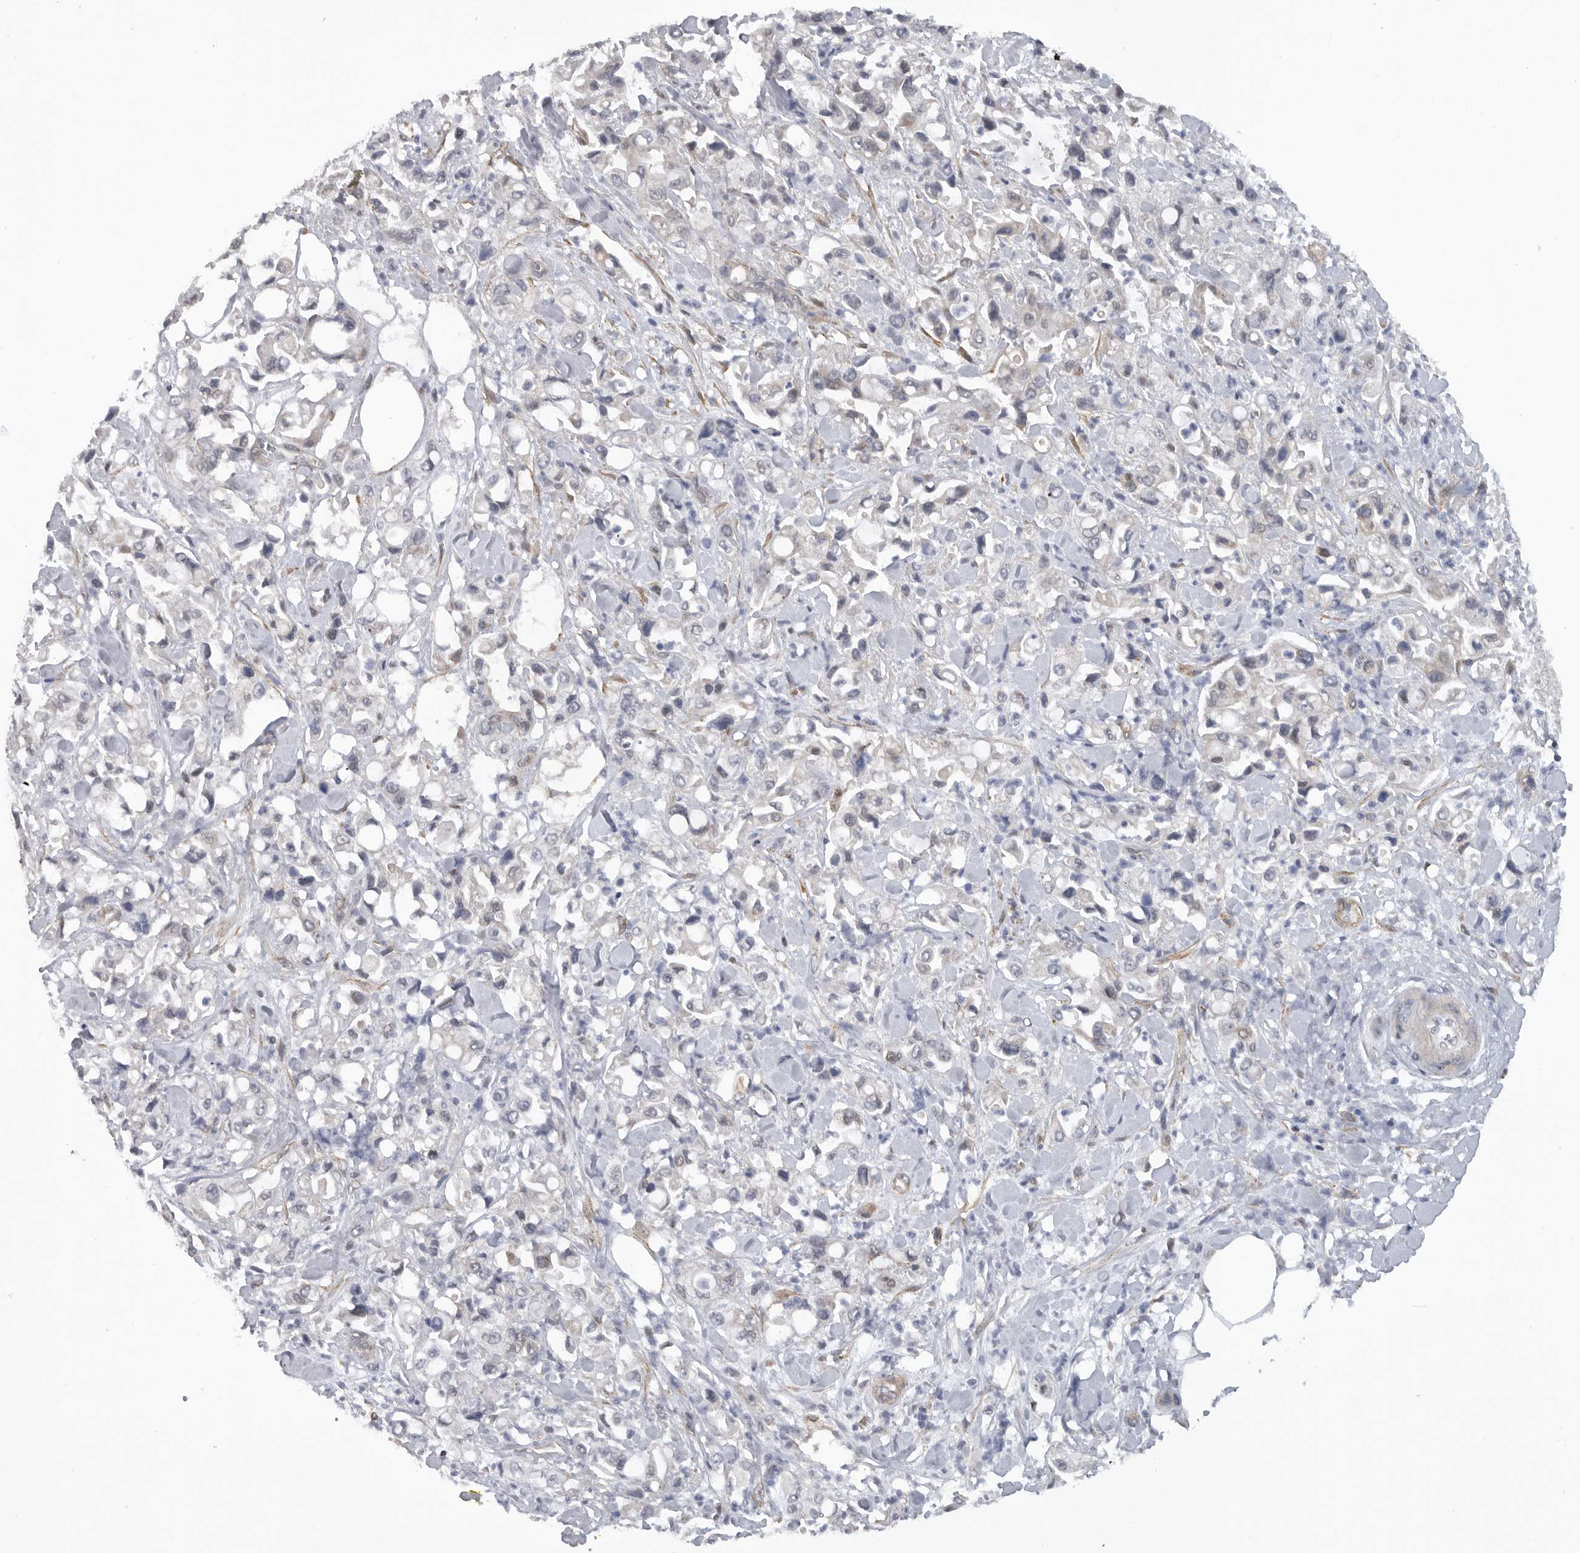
{"staining": {"intensity": "negative", "quantity": "none", "location": "none"}, "tissue": "pancreatic cancer", "cell_type": "Tumor cells", "image_type": "cancer", "snomed": [{"axis": "morphology", "description": "Adenocarcinoma, NOS"}, {"axis": "topography", "description": "Pancreas"}], "caption": "Adenocarcinoma (pancreatic) was stained to show a protein in brown. There is no significant staining in tumor cells.", "gene": "TMPRSS11F", "patient": {"sex": "male", "age": 70}}